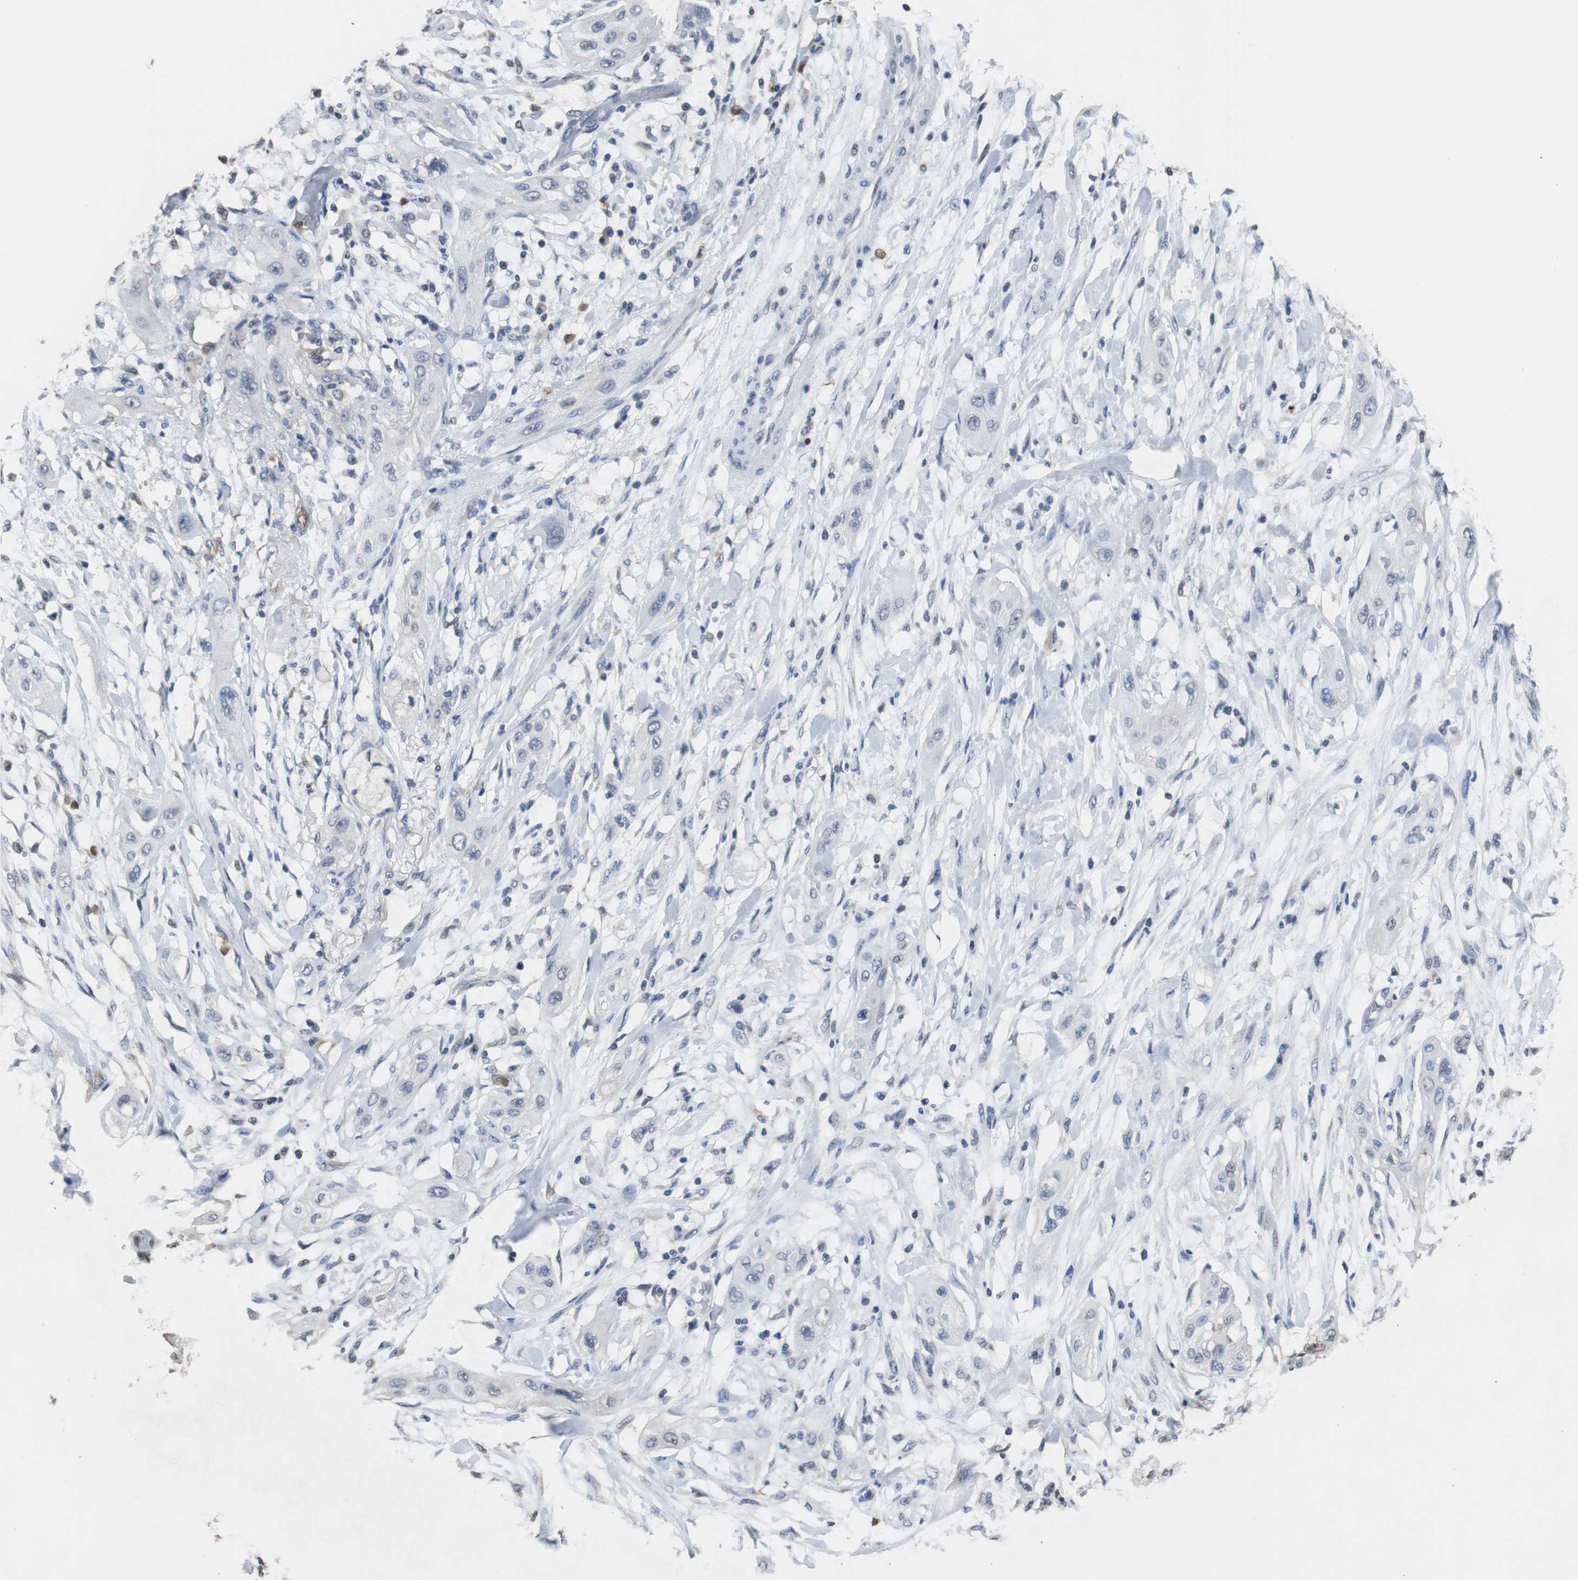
{"staining": {"intensity": "negative", "quantity": "none", "location": "none"}, "tissue": "lung cancer", "cell_type": "Tumor cells", "image_type": "cancer", "snomed": [{"axis": "morphology", "description": "Squamous cell carcinoma, NOS"}, {"axis": "topography", "description": "Lung"}], "caption": "Immunohistochemical staining of lung squamous cell carcinoma exhibits no significant positivity in tumor cells. (Stains: DAB (3,3'-diaminobenzidine) immunohistochemistry with hematoxylin counter stain, Microscopy: brightfield microscopy at high magnification).", "gene": "SCIMP", "patient": {"sex": "female", "age": 47}}